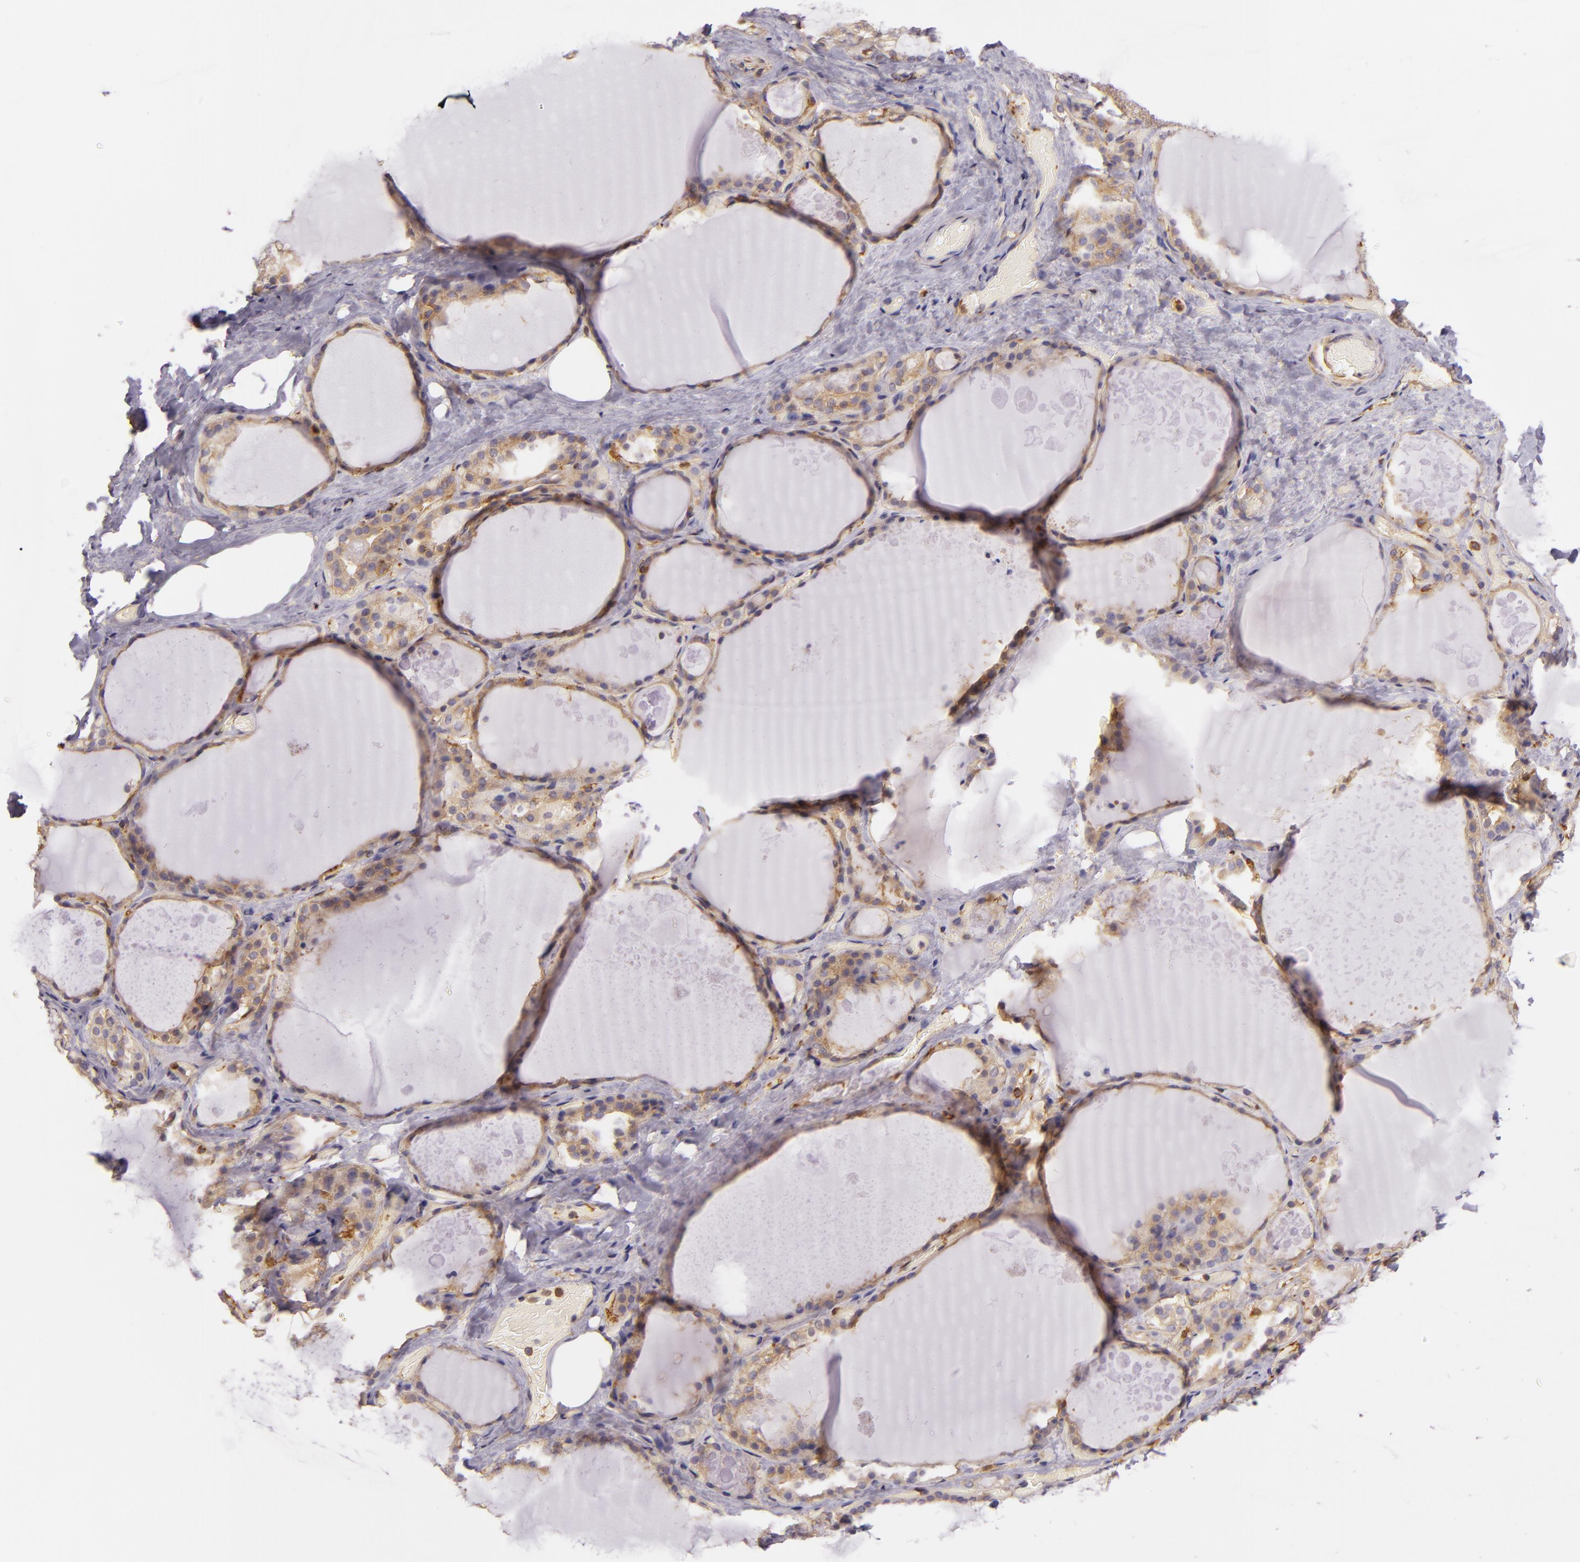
{"staining": {"intensity": "moderate", "quantity": ">75%", "location": "cytoplasmic/membranous"}, "tissue": "thyroid gland", "cell_type": "Glandular cells", "image_type": "normal", "snomed": [{"axis": "morphology", "description": "Normal tissue, NOS"}, {"axis": "topography", "description": "Thyroid gland"}], "caption": "This micrograph displays immunohistochemistry (IHC) staining of normal human thyroid gland, with medium moderate cytoplasmic/membranous staining in approximately >75% of glandular cells.", "gene": "TLN1", "patient": {"sex": "male", "age": 61}}